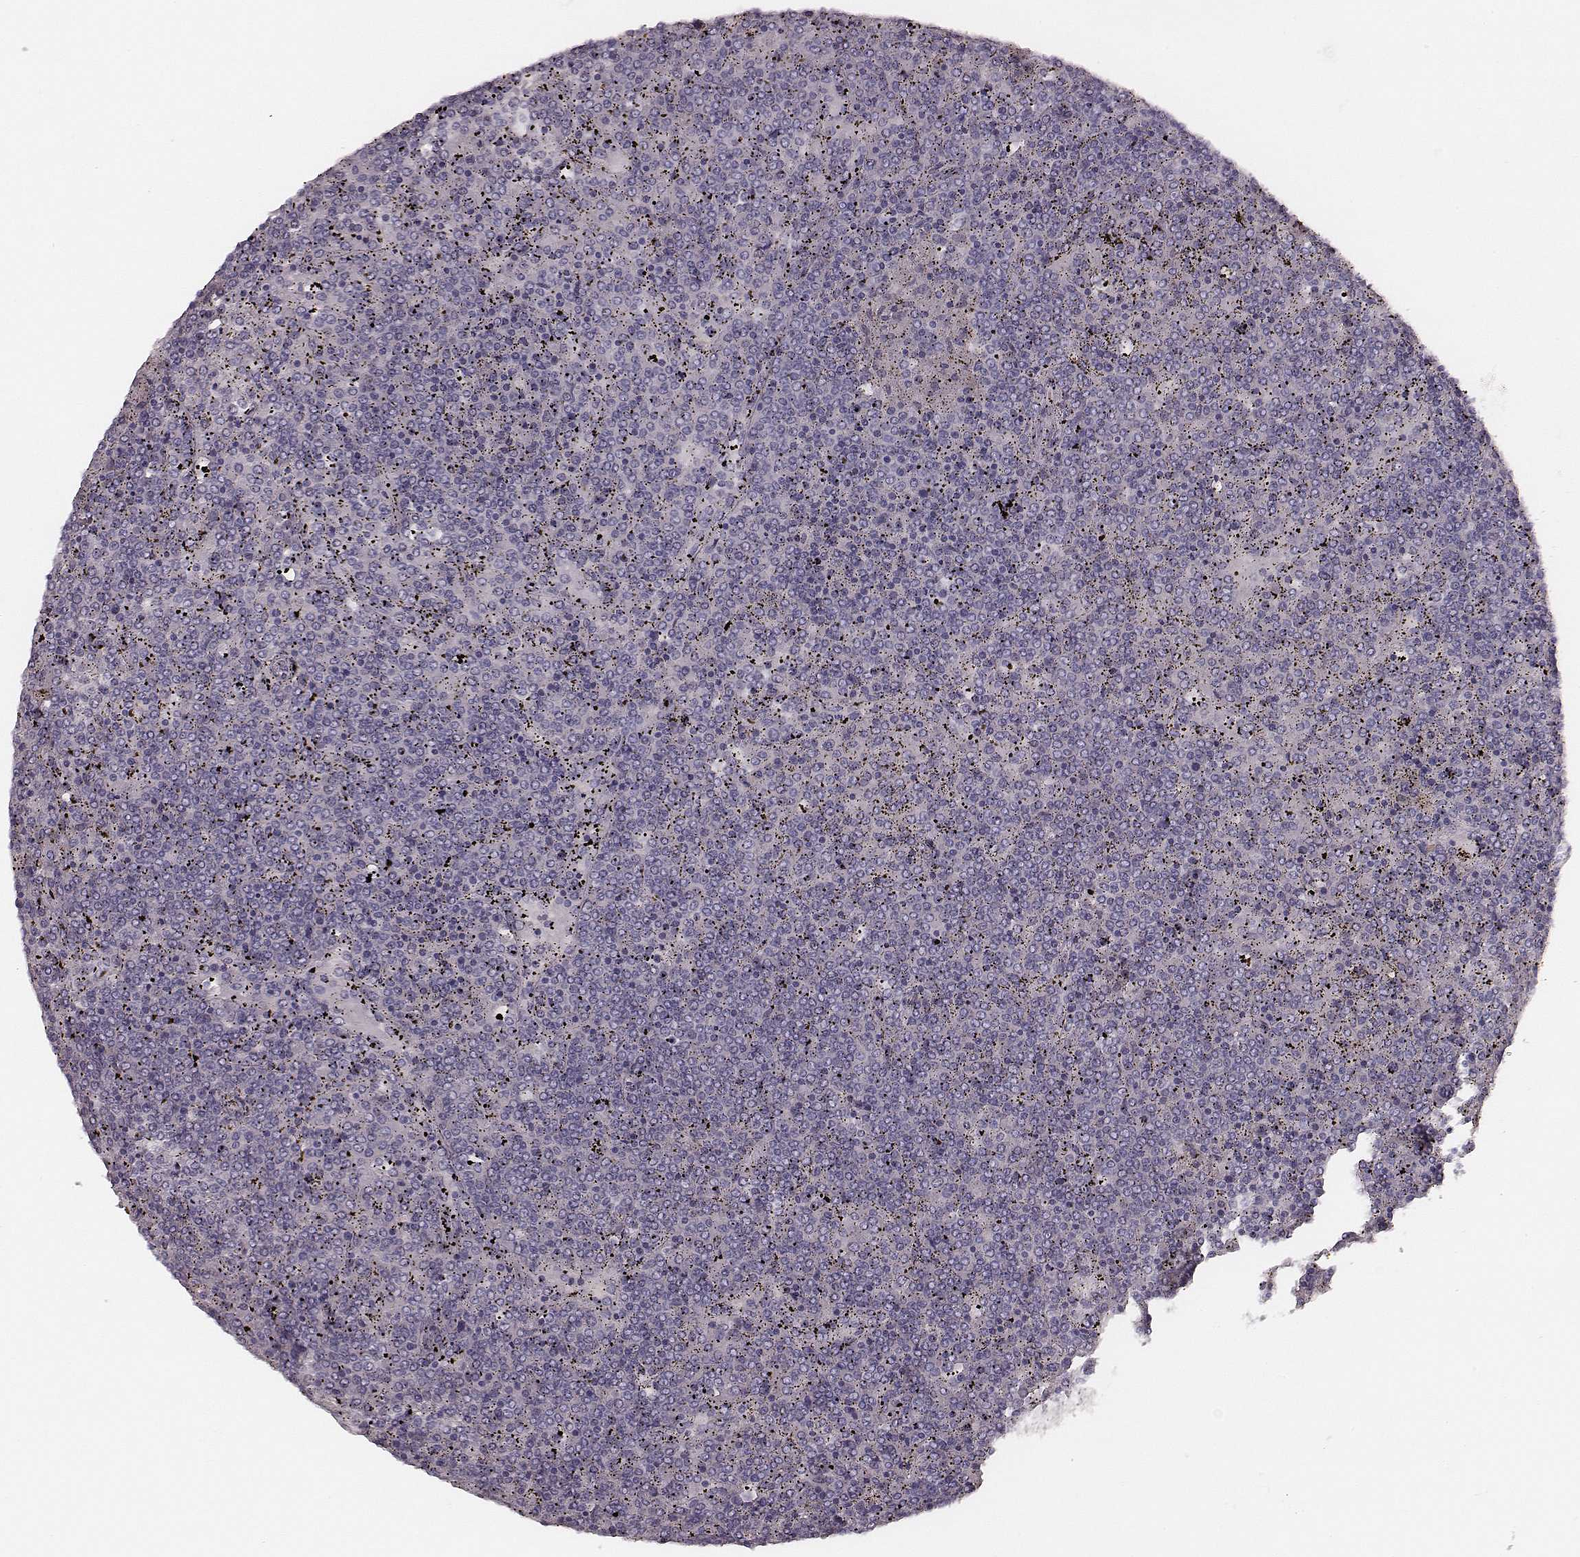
{"staining": {"intensity": "negative", "quantity": "none", "location": "none"}, "tissue": "lymphoma", "cell_type": "Tumor cells", "image_type": "cancer", "snomed": [{"axis": "morphology", "description": "Malignant lymphoma, non-Hodgkin's type, Low grade"}, {"axis": "topography", "description": "Spleen"}], "caption": "This is a histopathology image of immunohistochemistry staining of low-grade malignant lymphoma, non-Hodgkin's type, which shows no expression in tumor cells.", "gene": "ZP4", "patient": {"sex": "female", "age": 19}}